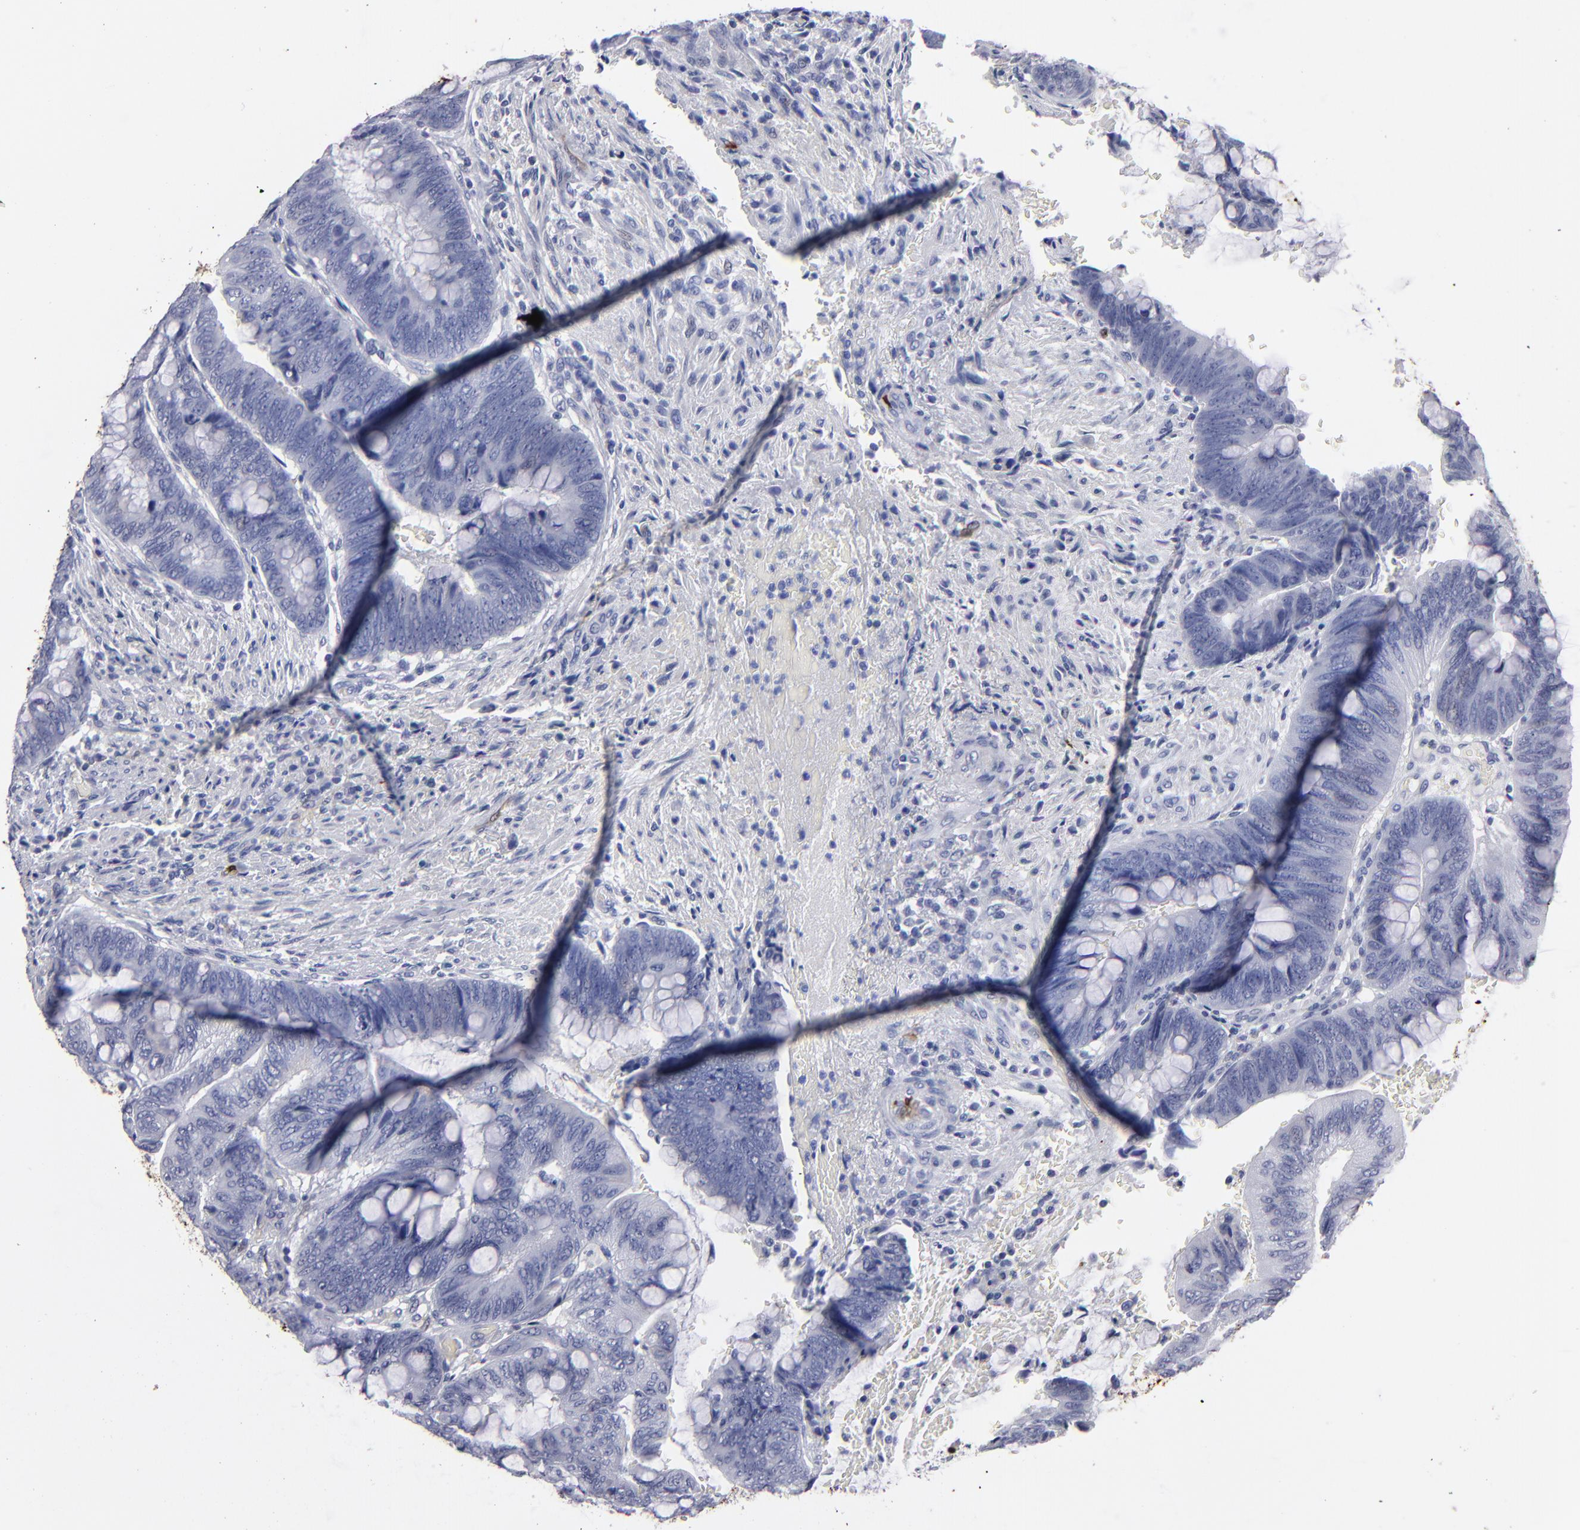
{"staining": {"intensity": "negative", "quantity": "none", "location": "none"}, "tissue": "colorectal cancer", "cell_type": "Tumor cells", "image_type": "cancer", "snomed": [{"axis": "morphology", "description": "Normal tissue, NOS"}, {"axis": "morphology", "description": "Adenocarcinoma, NOS"}, {"axis": "topography", "description": "Rectum"}], "caption": "This is an immunohistochemistry micrograph of colorectal cancer (adenocarcinoma). There is no positivity in tumor cells.", "gene": "FABP4", "patient": {"sex": "male", "age": 92}}